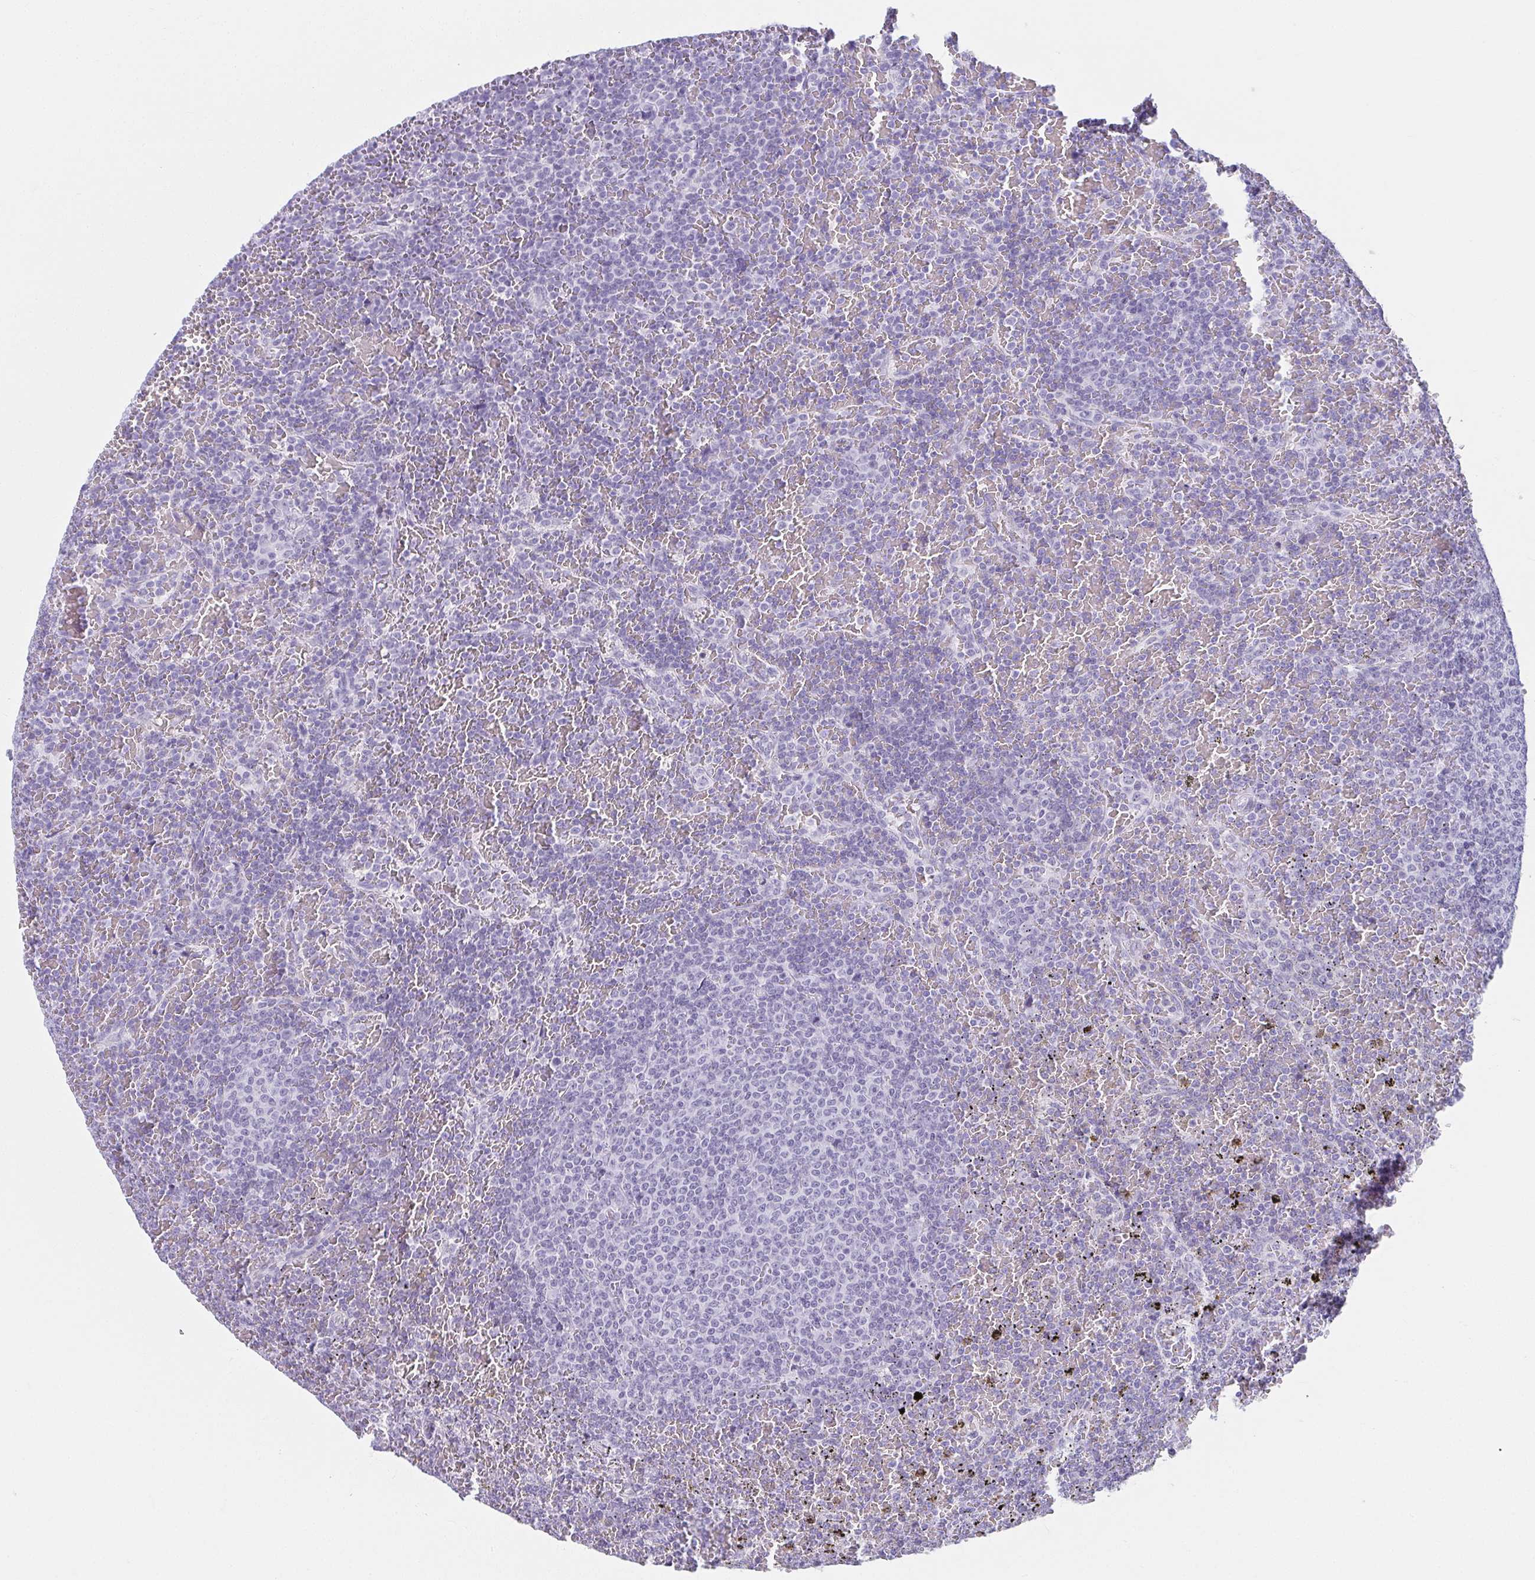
{"staining": {"intensity": "negative", "quantity": "none", "location": "none"}, "tissue": "lymphoma", "cell_type": "Tumor cells", "image_type": "cancer", "snomed": [{"axis": "morphology", "description": "Malignant lymphoma, non-Hodgkin's type, Low grade"}, {"axis": "topography", "description": "Spleen"}], "caption": "Immunohistochemical staining of lymphoma shows no significant expression in tumor cells.", "gene": "MOBP", "patient": {"sex": "female", "age": 77}}